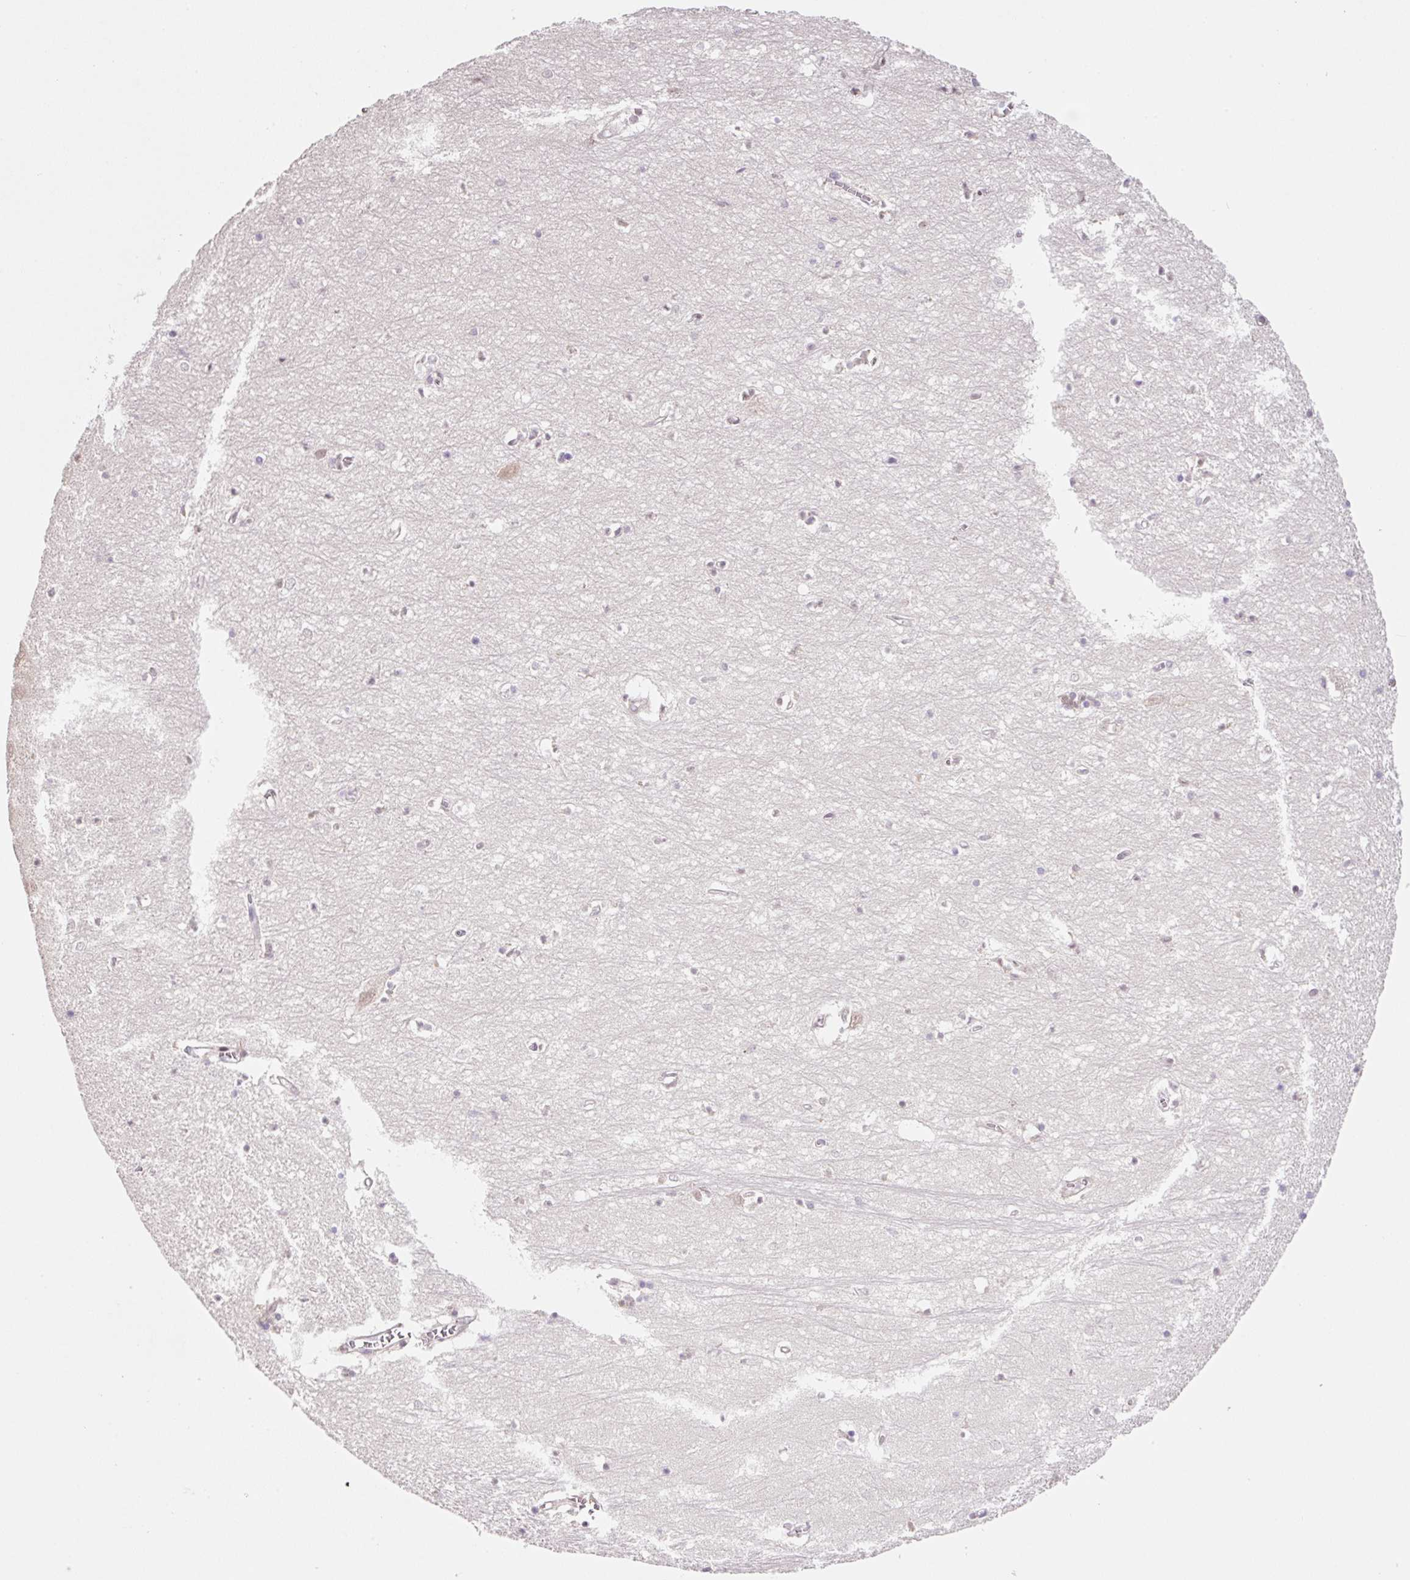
{"staining": {"intensity": "moderate", "quantity": "<25%", "location": "nuclear"}, "tissue": "hippocampus", "cell_type": "Glial cells", "image_type": "normal", "snomed": [{"axis": "morphology", "description": "Normal tissue, NOS"}, {"axis": "topography", "description": "Hippocampus"}], "caption": "Moderate nuclear staining for a protein is appreciated in about <25% of glial cells of benign hippocampus using IHC.", "gene": "CCNL2", "patient": {"sex": "female", "age": 64}}